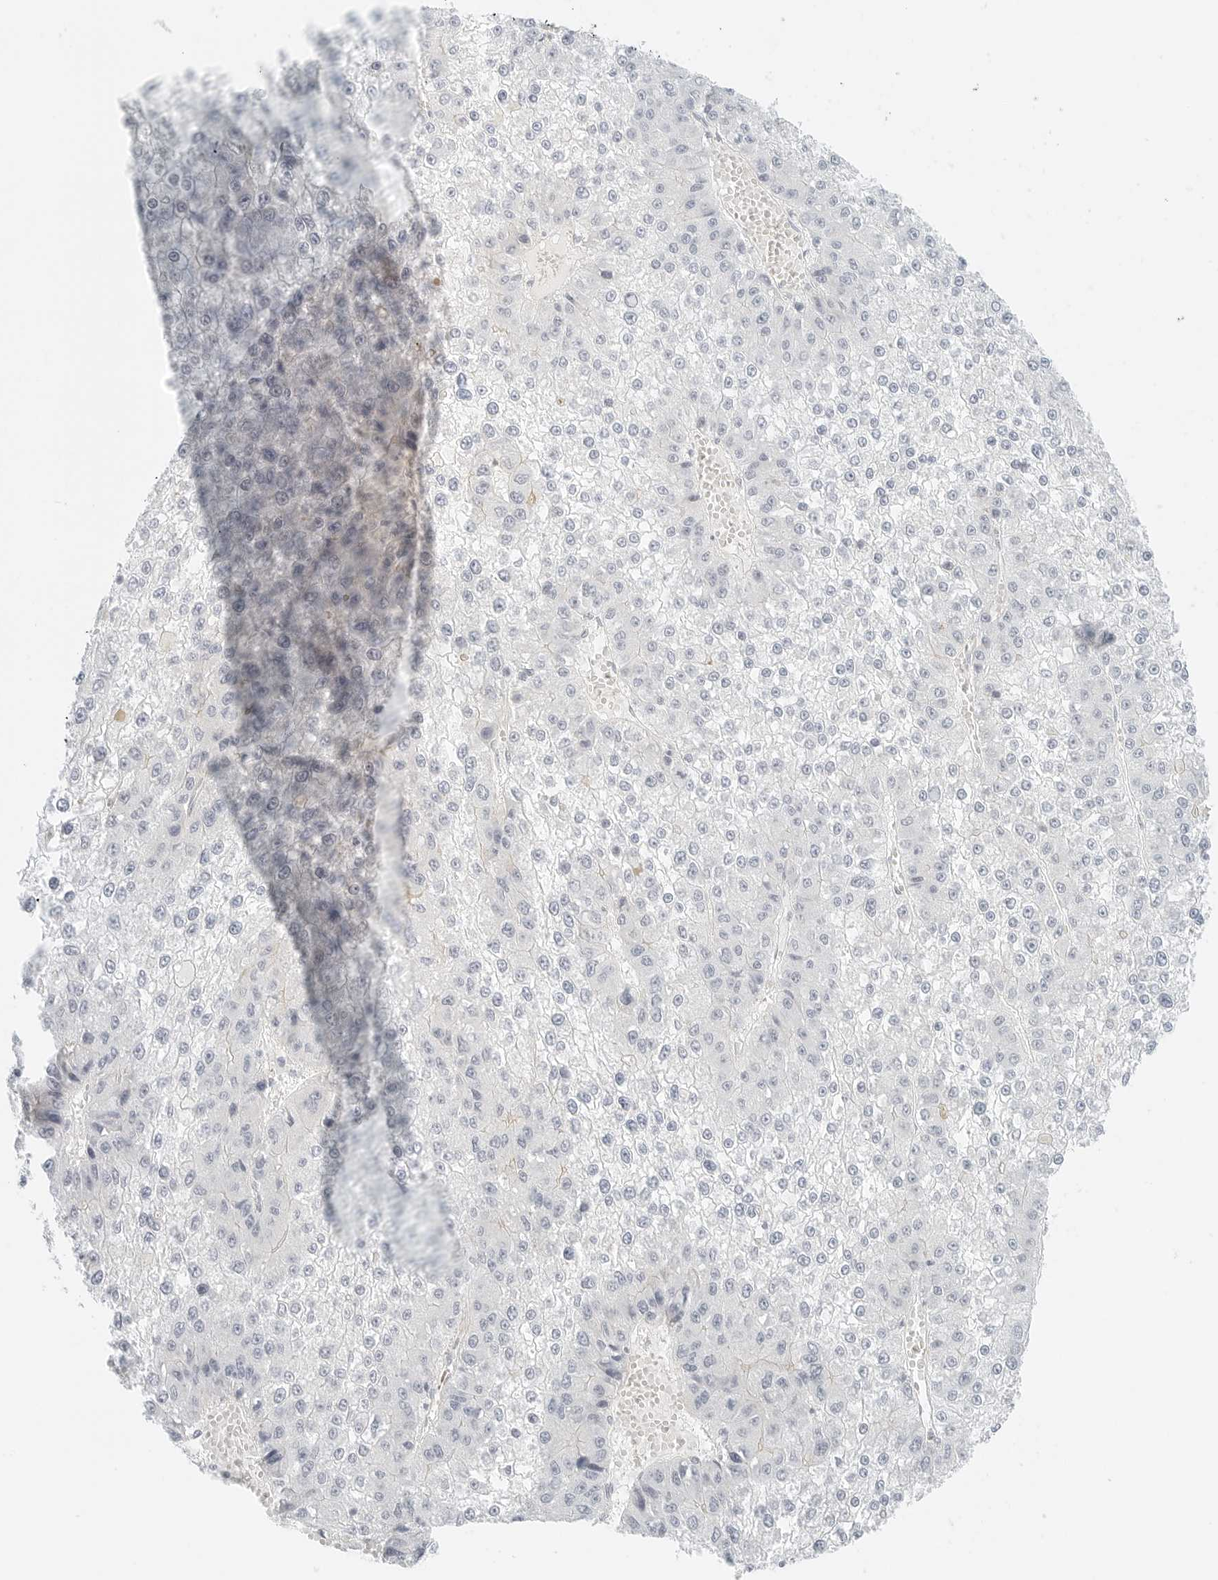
{"staining": {"intensity": "negative", "quantity": "none", "location": "none"}, "tissue": "liver cancer", "cell_type": "Tumor cells", "image_type": "cancer", "snomed": [{"axis": "morphology", "description": "Carcinoma, Hepatocellular, NOS"}, {"axis": "topography", "description": "Liver"}], "caption": "Liver hepatocellular carcinoma was stained to show a protein in brown. There is no significant staining in tumor cells. (Brightfield microscopy of DAB immunohistochemistry at high magnification).", "gene": "IQCC", "patient": {"sex": "female", "age": 73}}